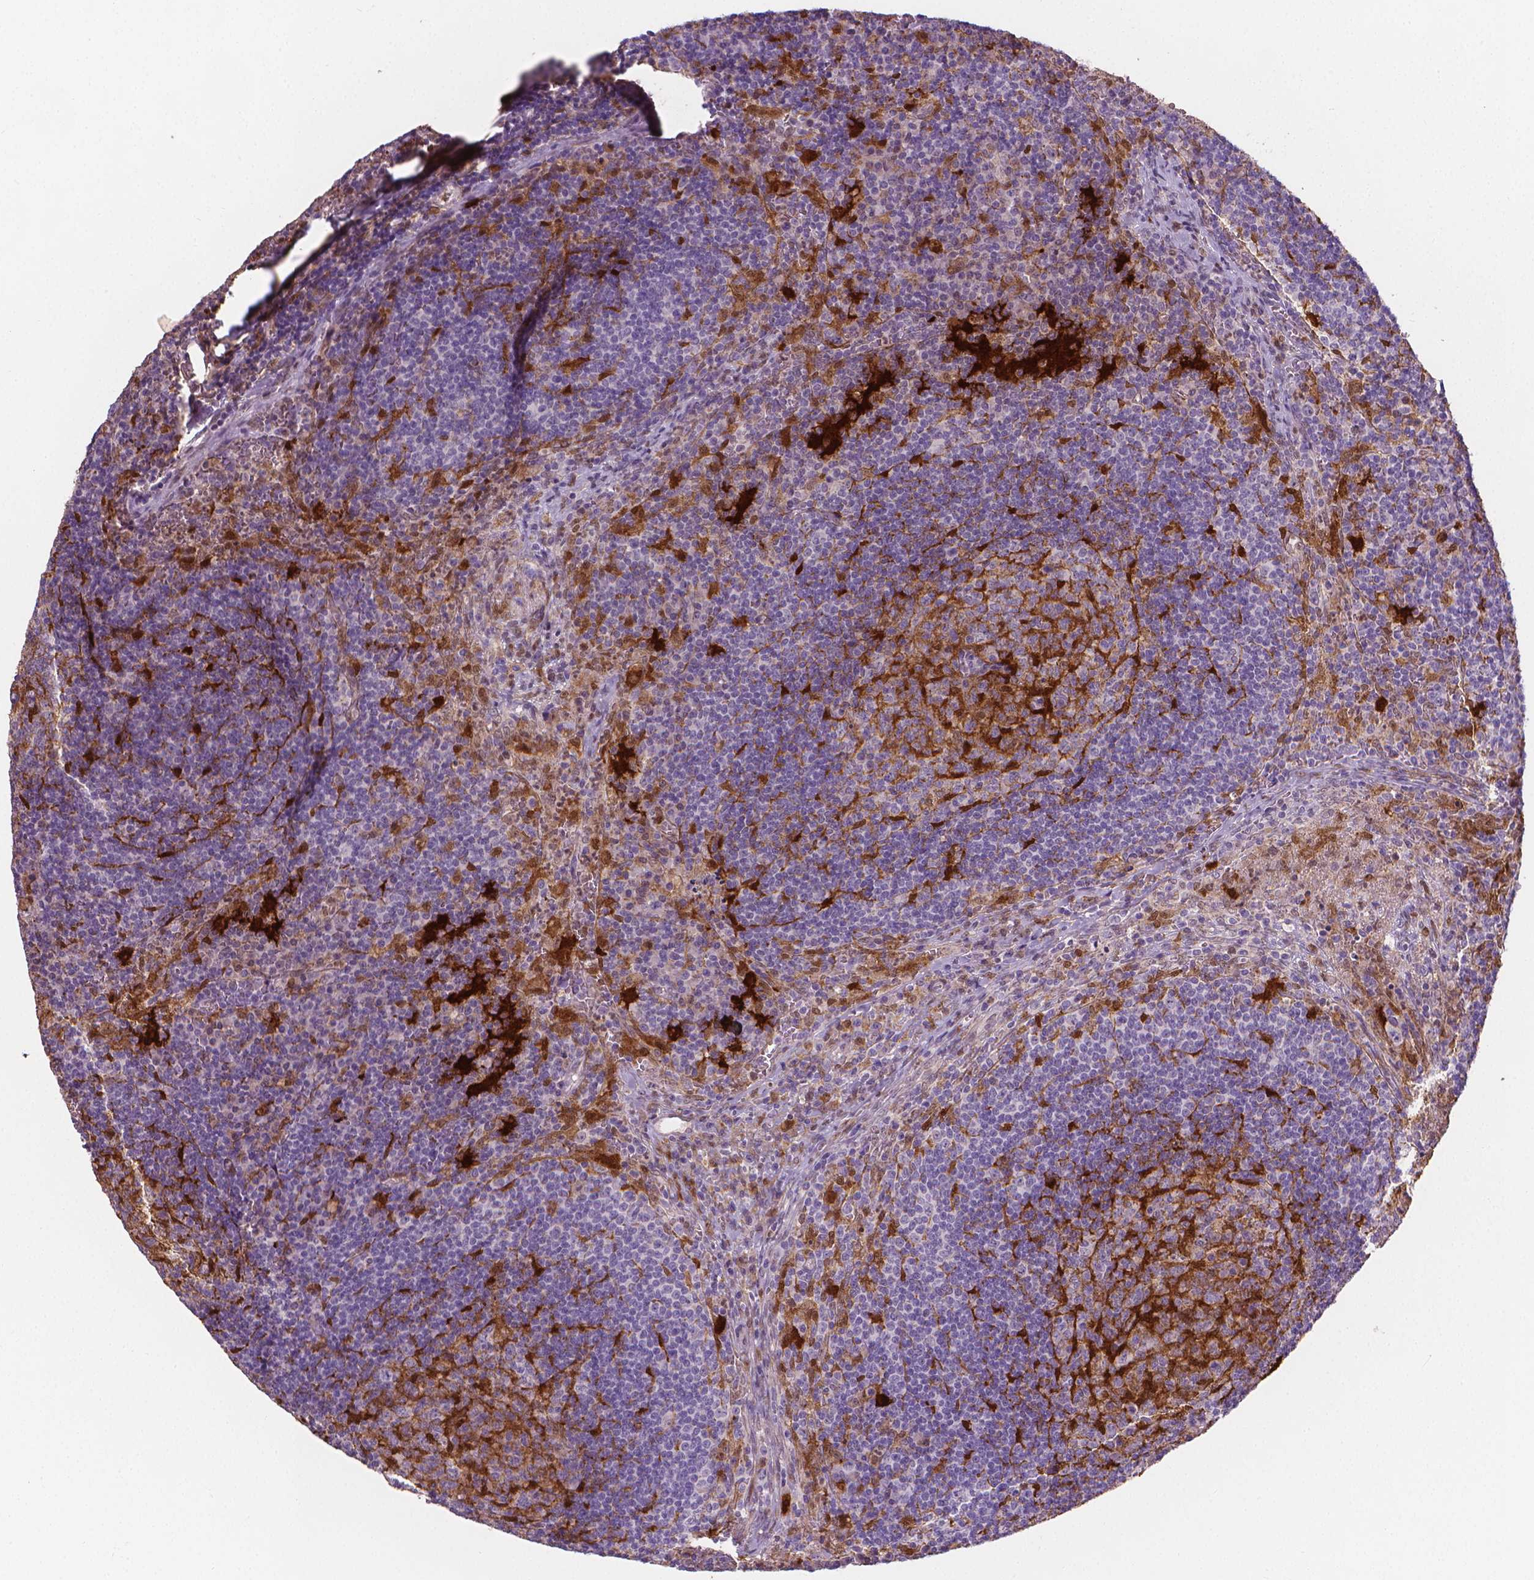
{"staining": {"intensity": "strong", "quantity": "<25%", "location": "cytoplasmic/membranous"}, "tissue": "lymph node", "cell_type": "Germinal center cells", "image_type": "normal", "snomed": [{"axis": "morphology", "description": "Normal tissue, NOS"}, {"axis": "topography", "description": "Lymph node"}], "caption": "This is an image of immunohistochemistry staining of unremarkable lymph node, which shows strong staining in the cytoplasmic/membranous of germinal center cells.", "gene": "TNFAIP2", "patient": {"sex": "male", "age": 67}}